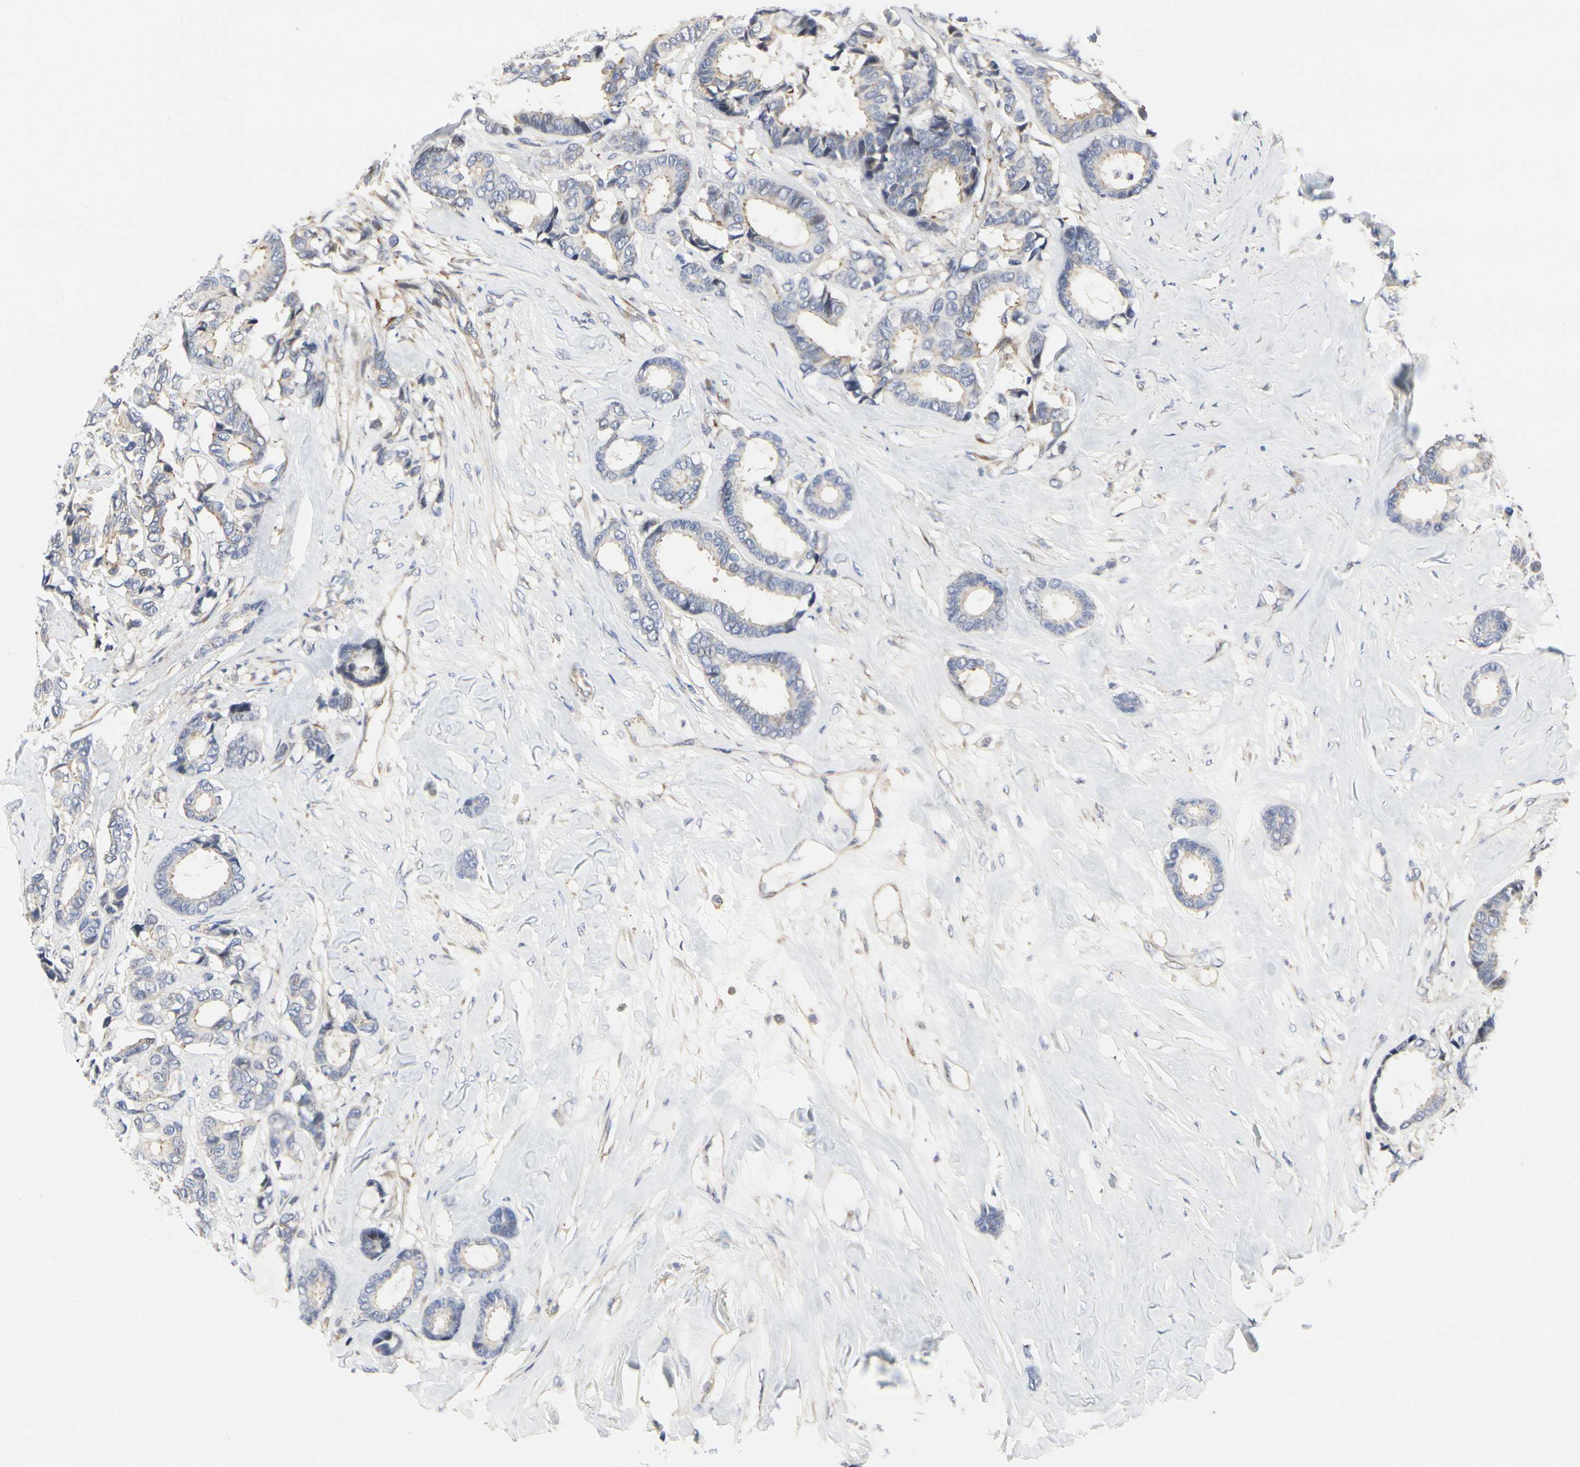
{"staining": {"intensity": "weak", "quantity": "<25%", "location": "cytoplasmic/membranous"}, "tissue": "breast cancer", "cell_type": "Tumor cells", "image_type": "cancer", "snomed": [{"axis": "morphology", "description": "Duct carcinoma"}, {"axis": "topography", "description": "Breast"}], "caption": "Immunohistochemical staining of human breast cancer demonstrates no significant staining in tumor cells.", "gene": "SHANK2", "patient": {"sex": "female", "age": 87}}